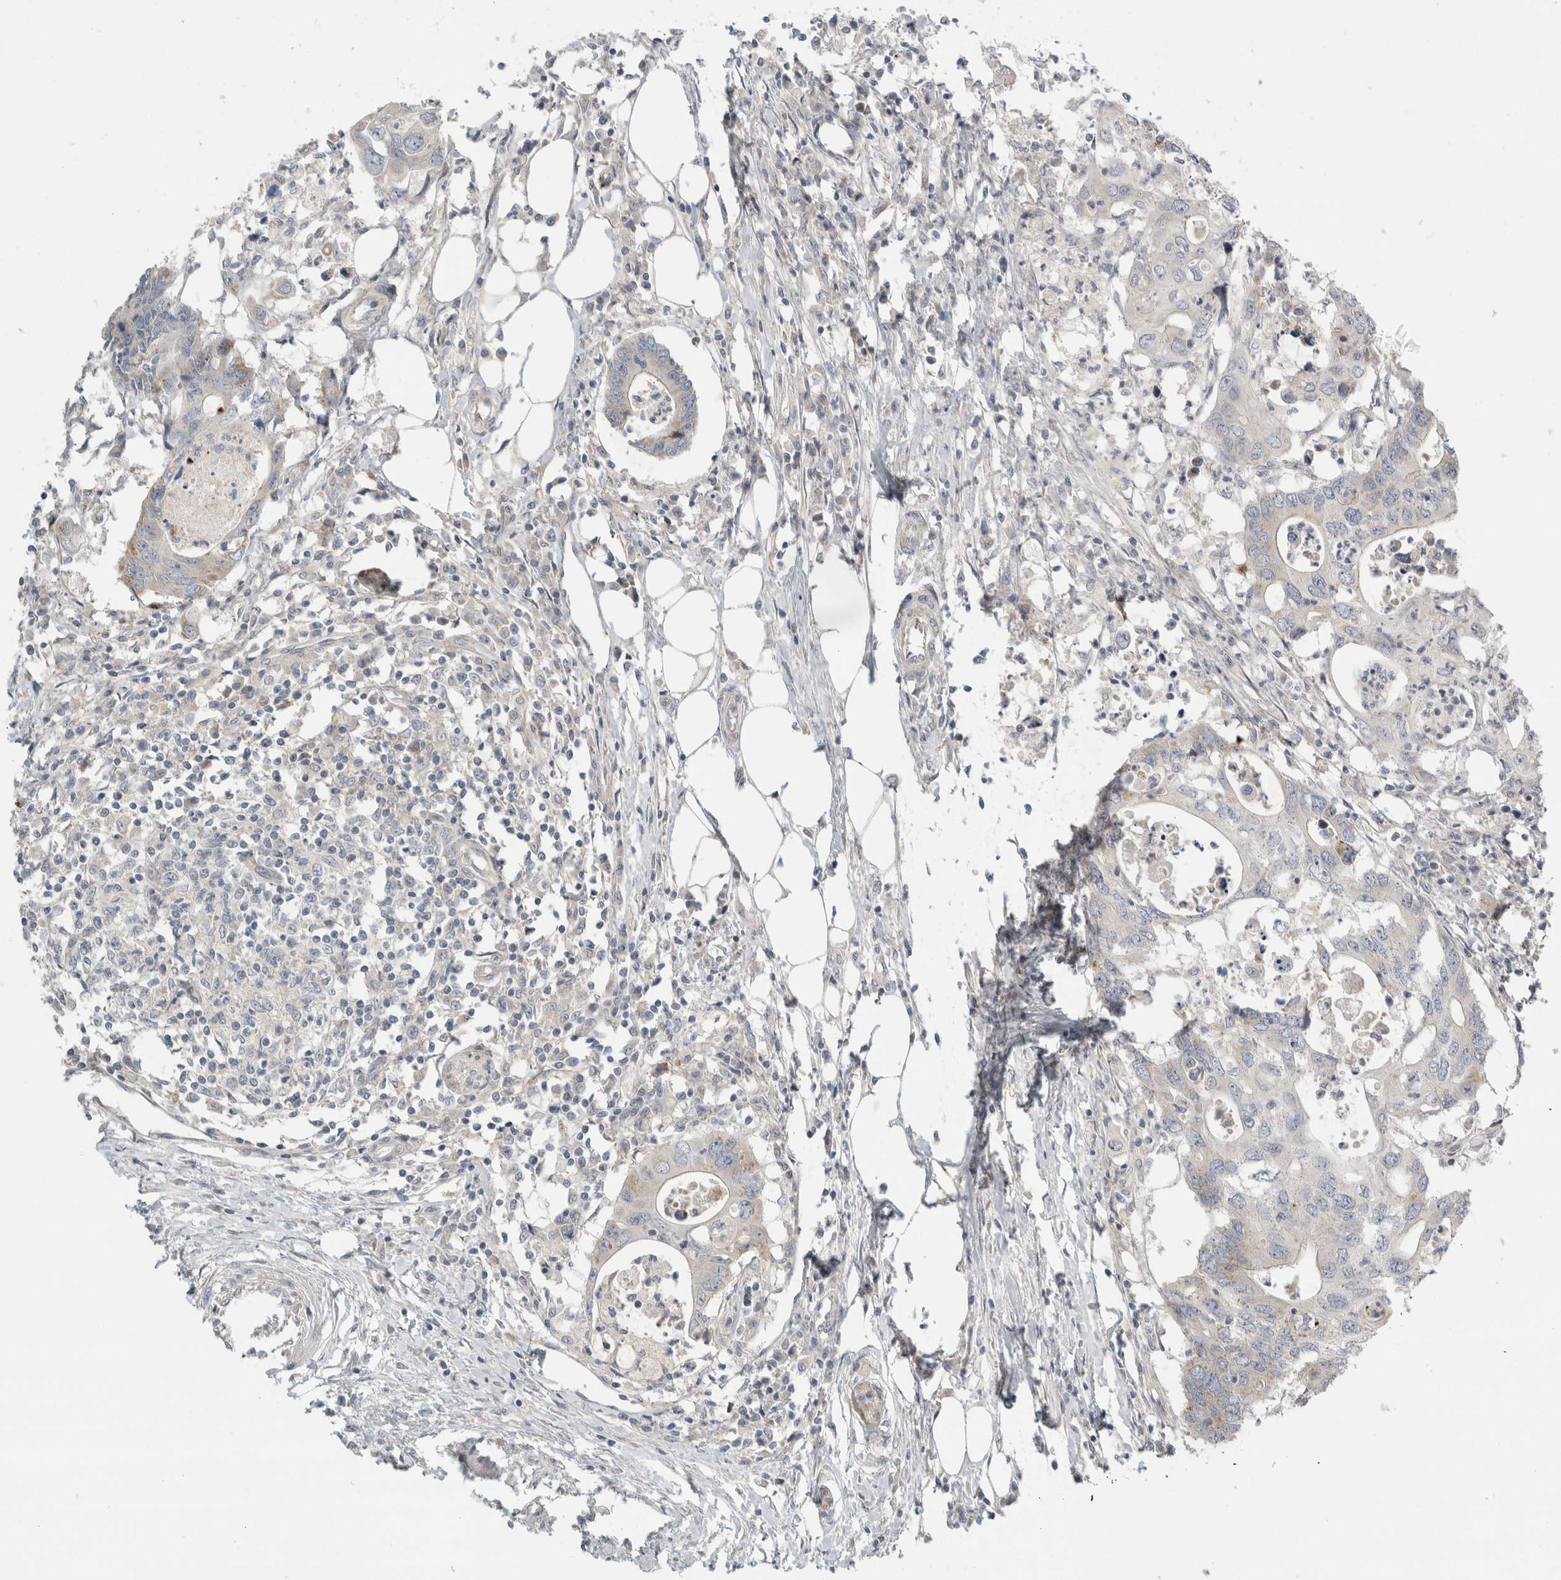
{"staining": {"intensity": "negative", "quantity": "none", "location": "none"}, "tissue": "colorectal cancer", "cell_type": "Tumor cells", "image_type": "cancer", "snomed": [{"axis": "morphology", "description": "Adenocarcinoma, NOS"}, {"axis": "topography", "description": "Colon"}], "caption": "This is an immunohistochemistry photomicrograph of colorectal cancer. There is no positivity in tumor cells.", "gene": "KPNA5", "patient": {"sex": "male", "age": 71}}